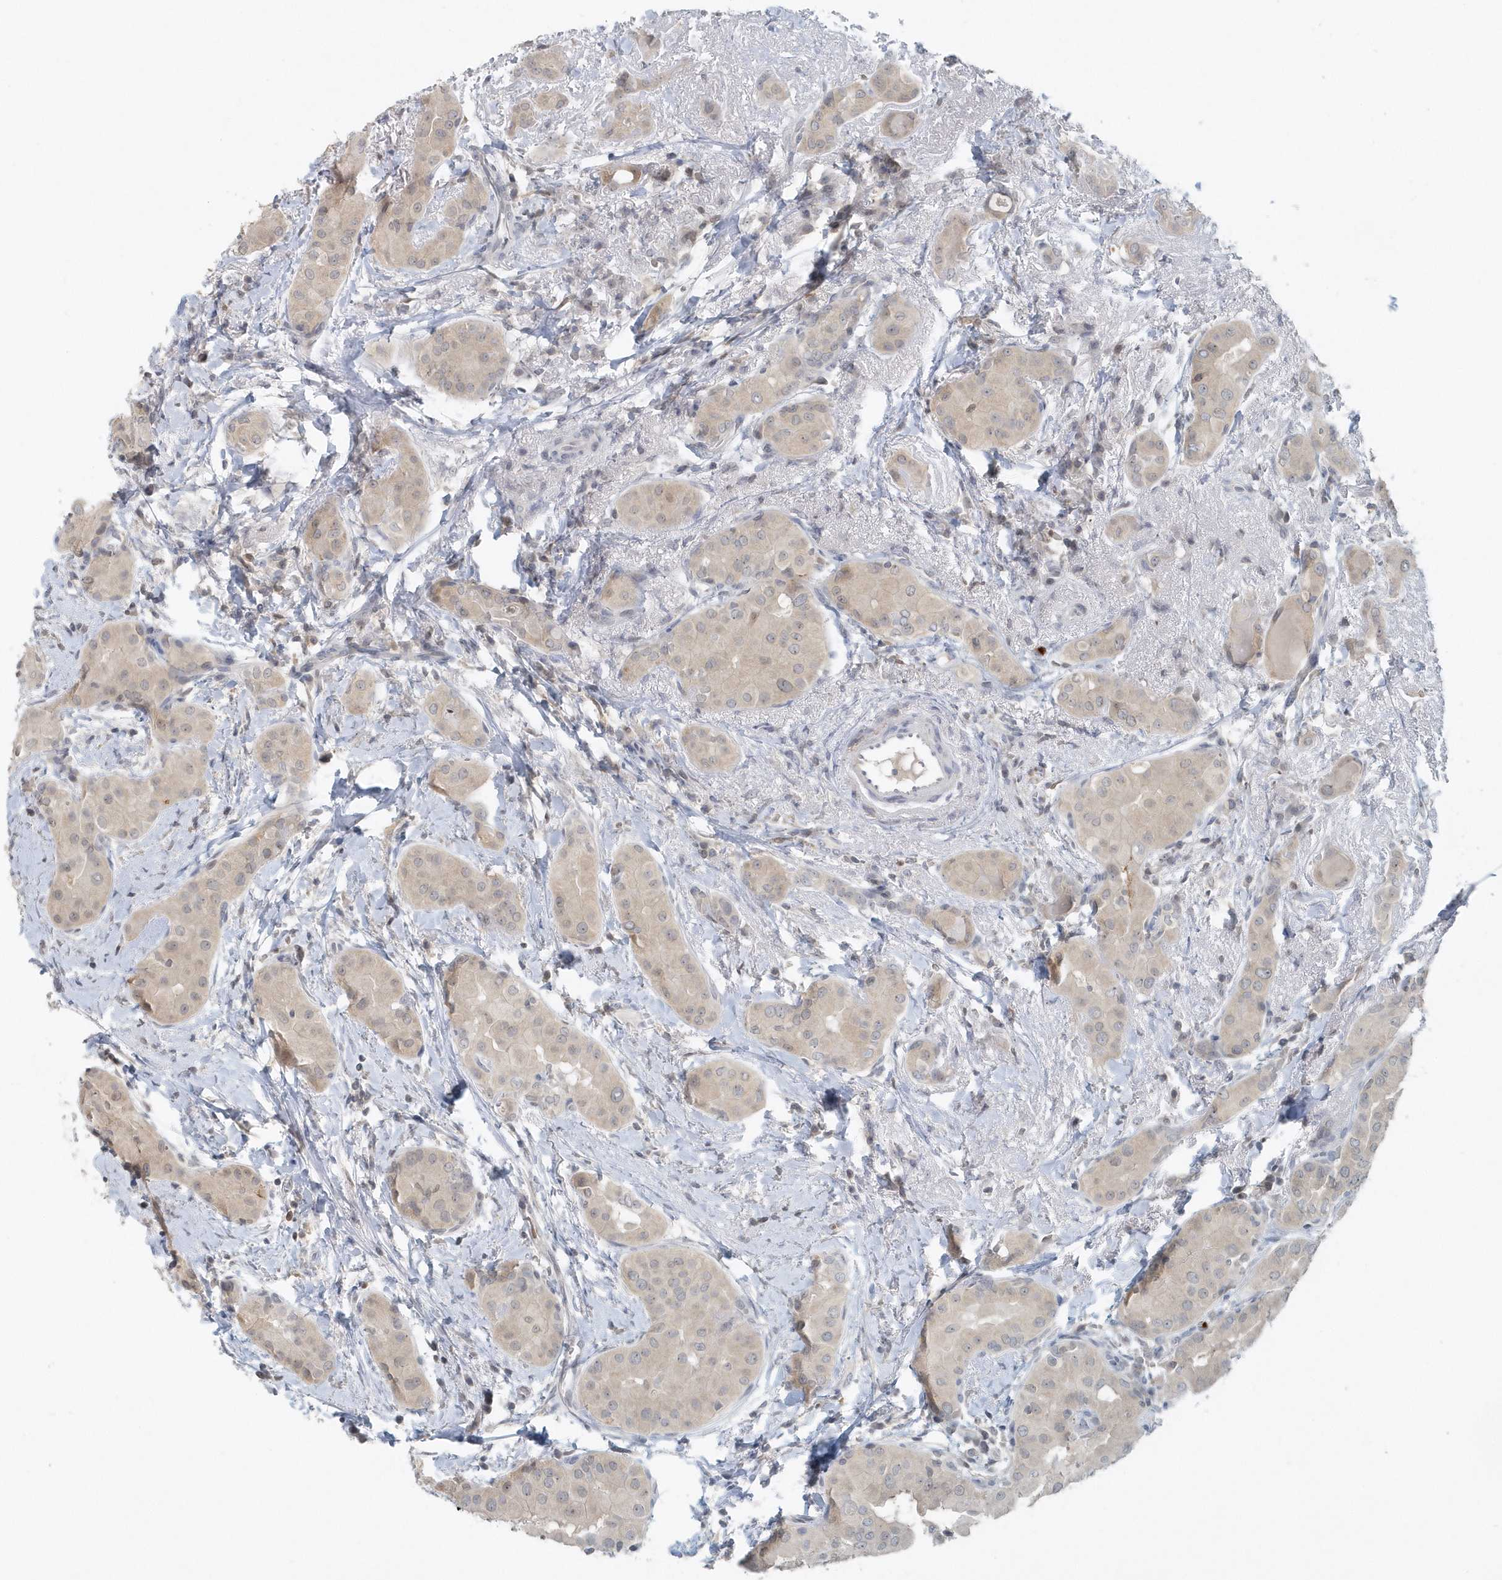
{"staining": {"intensity": "weak", "quantity": "<25%", "location": "cytoplasmic/membranous"}, "tissue": "thyroid cancer", "cell_type": "Tumor cells", "image_type": "cancer", "snomed": [{"axis": "morphology", "description": "Papillary adenocarcinoma, NOS"}, {"axis": "topography", "description": "Thyroid gland"}], "caption": "This histopathology image is of papillary adenocarcinoma (thyroid) stained with immunohistochemistry to label a protein in brown with the nuclei are counter-stained blue. There is no expression in tumor cells.", "gene": "NUP54", "patient": {"sex": "male", "age": 33}}